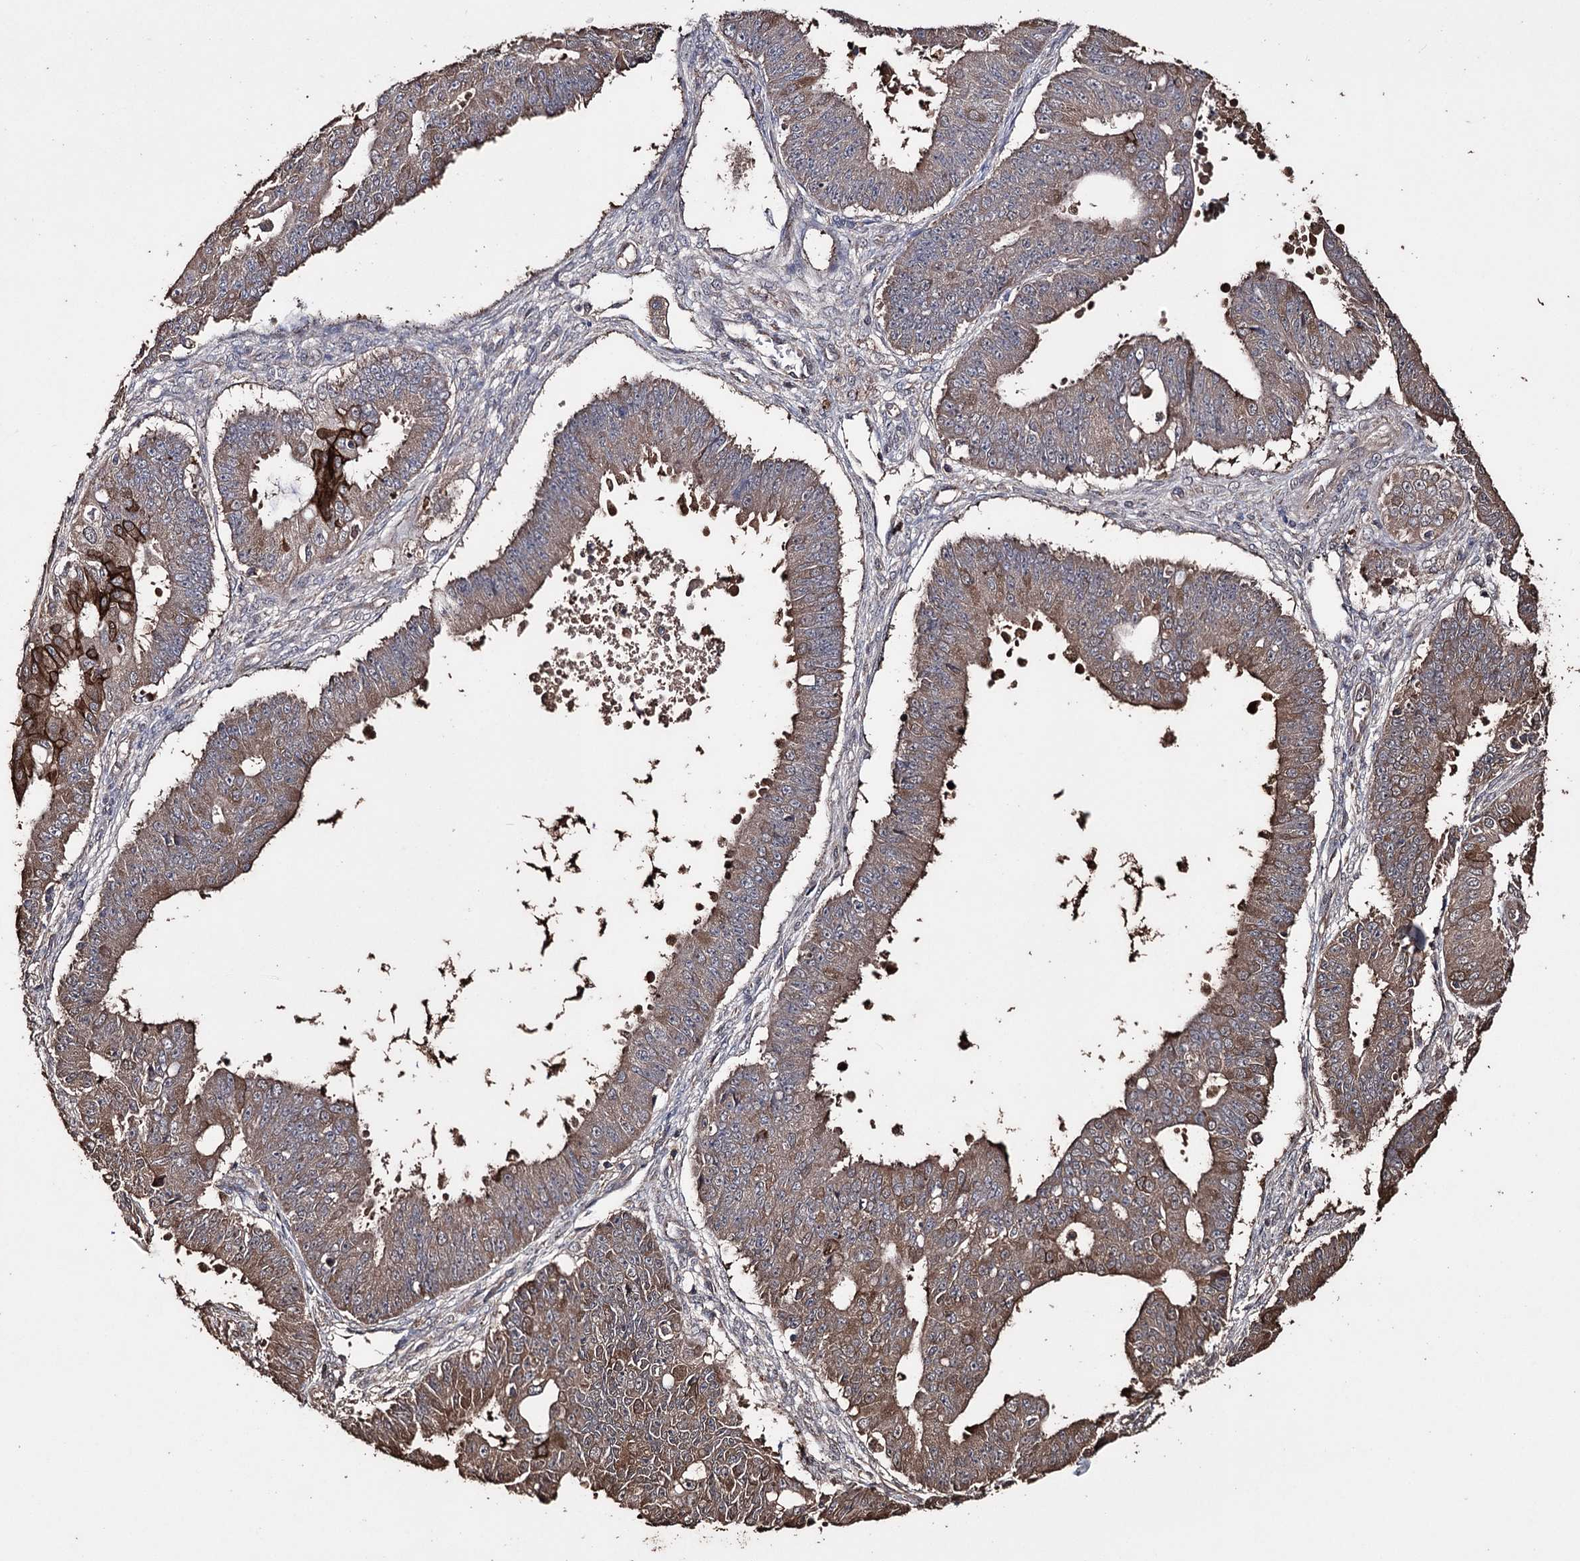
{"staining": {"intensity": "moderate", "quantity": ">75%", "location": "cytoplasmic/membranous"}, "tissue": "ovarian cancer", "cell_type": "Tumor cells", "image_type": "cancer", "snomed": [{"axis": "morphology", "description": "Carcinoma, endometroid"}, {"axis": "topography", "description": "Appendix"}, {"axis": "topography", "description": "Ovary"}], "caption": "Human ovarian cancer stained with a protein marker displays moderate staining in tumor cells.", "gene": "ZNF662", "patient": {"sex": "female", "age": 42}}